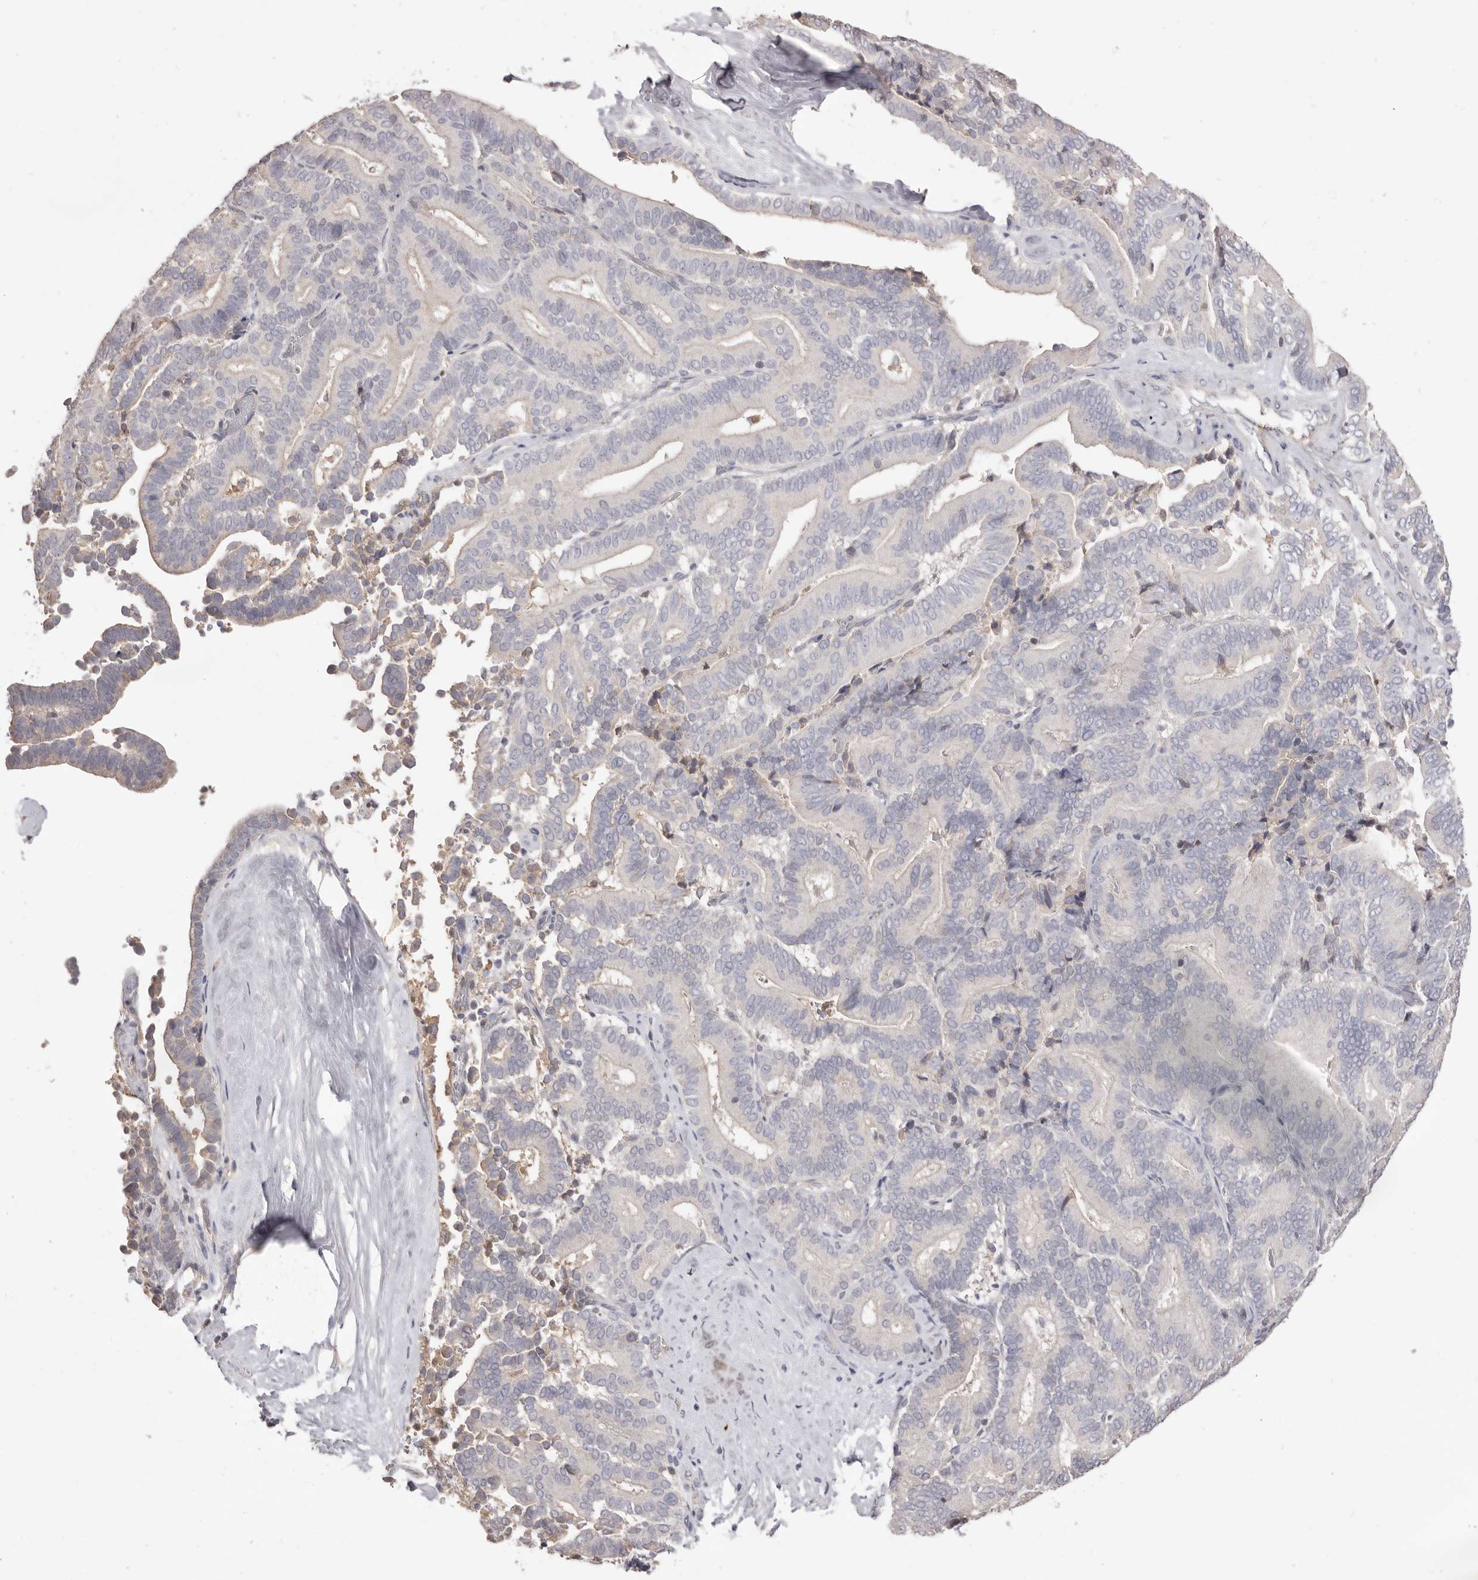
{"staining": {"intensity": "negative", "quantity": "none", "location": "none"}, "tissue": "liver cancer", "cell_type": "Tumor cells", "image_type": "cancer", "snomed": [{"axis": "morphology", "description": "Cholangiocarcinoma"}, {"axis": "topography", "description": "Liver"}], "caption": "Immunohistochemistry micrograph of human liver cholangiocarcinoma stained for a protein (brown), which reveals no staining in tumor cells.", "gene": "HCAR2", "patient": {"sex": "female", "age": 75}}